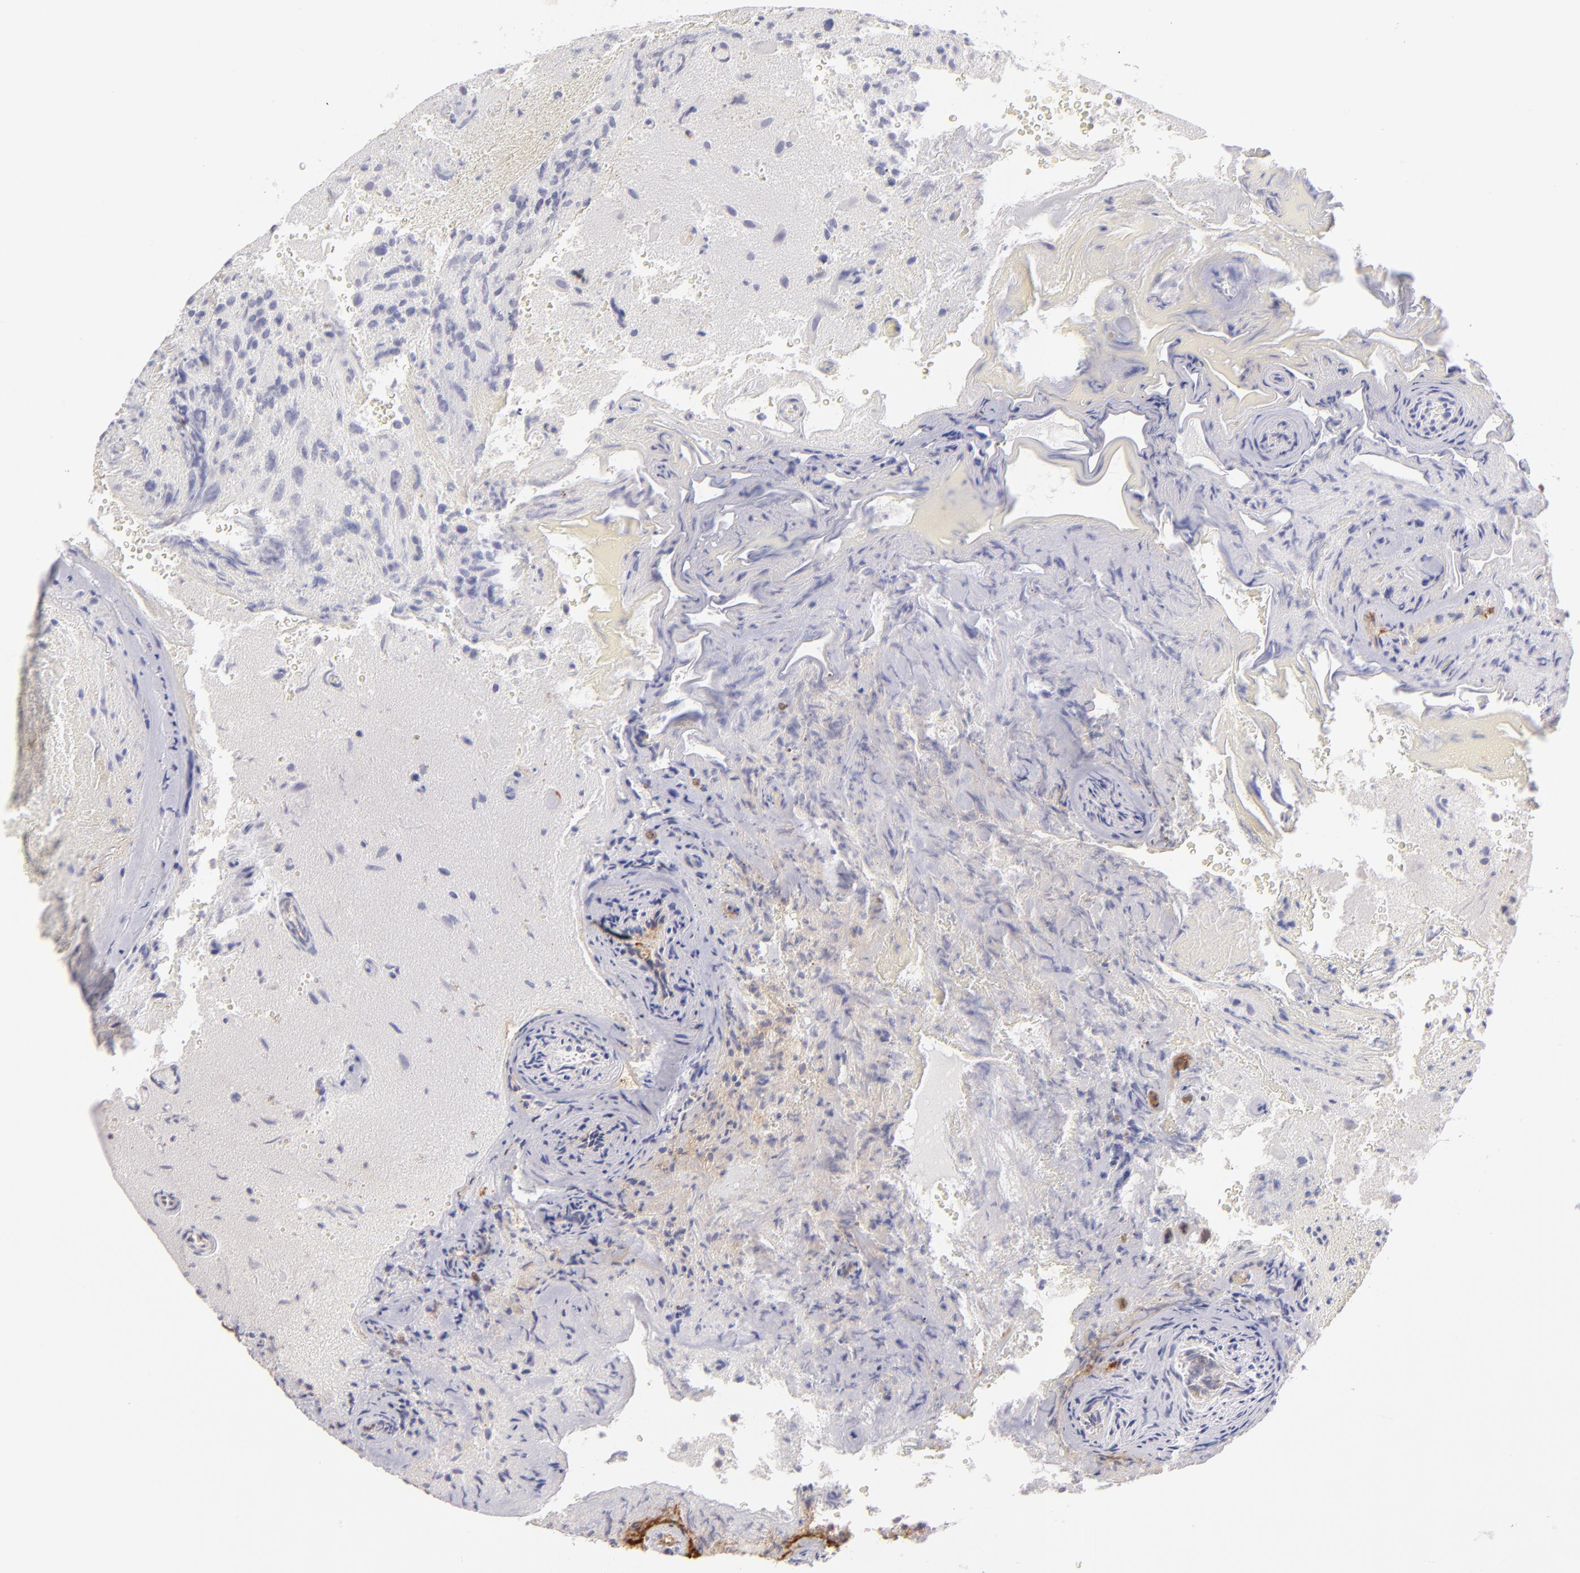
{"staining": {"intensity": "negative", "quantity": "none", "location": "none"}, "tissue": "glioma", "cell_type": "Tumor cells", "image_type": "cancer", "snomed": [{"axis": "morphology", "description": "Normal tissue, NOS"}, {"axis": "morphology", "description": "Glioma, malignant, High grade"}, {"axis": "topography", "description": "Cerebral cortex"}], "caption": "The micrograph shows no staining of tumor cells in glioma. (DAB (3,3'-diaminobenzidine) immunohistochemistry, high magnification).", "gene": "THBD", "patient": {"sex": "male", "age": 75}}